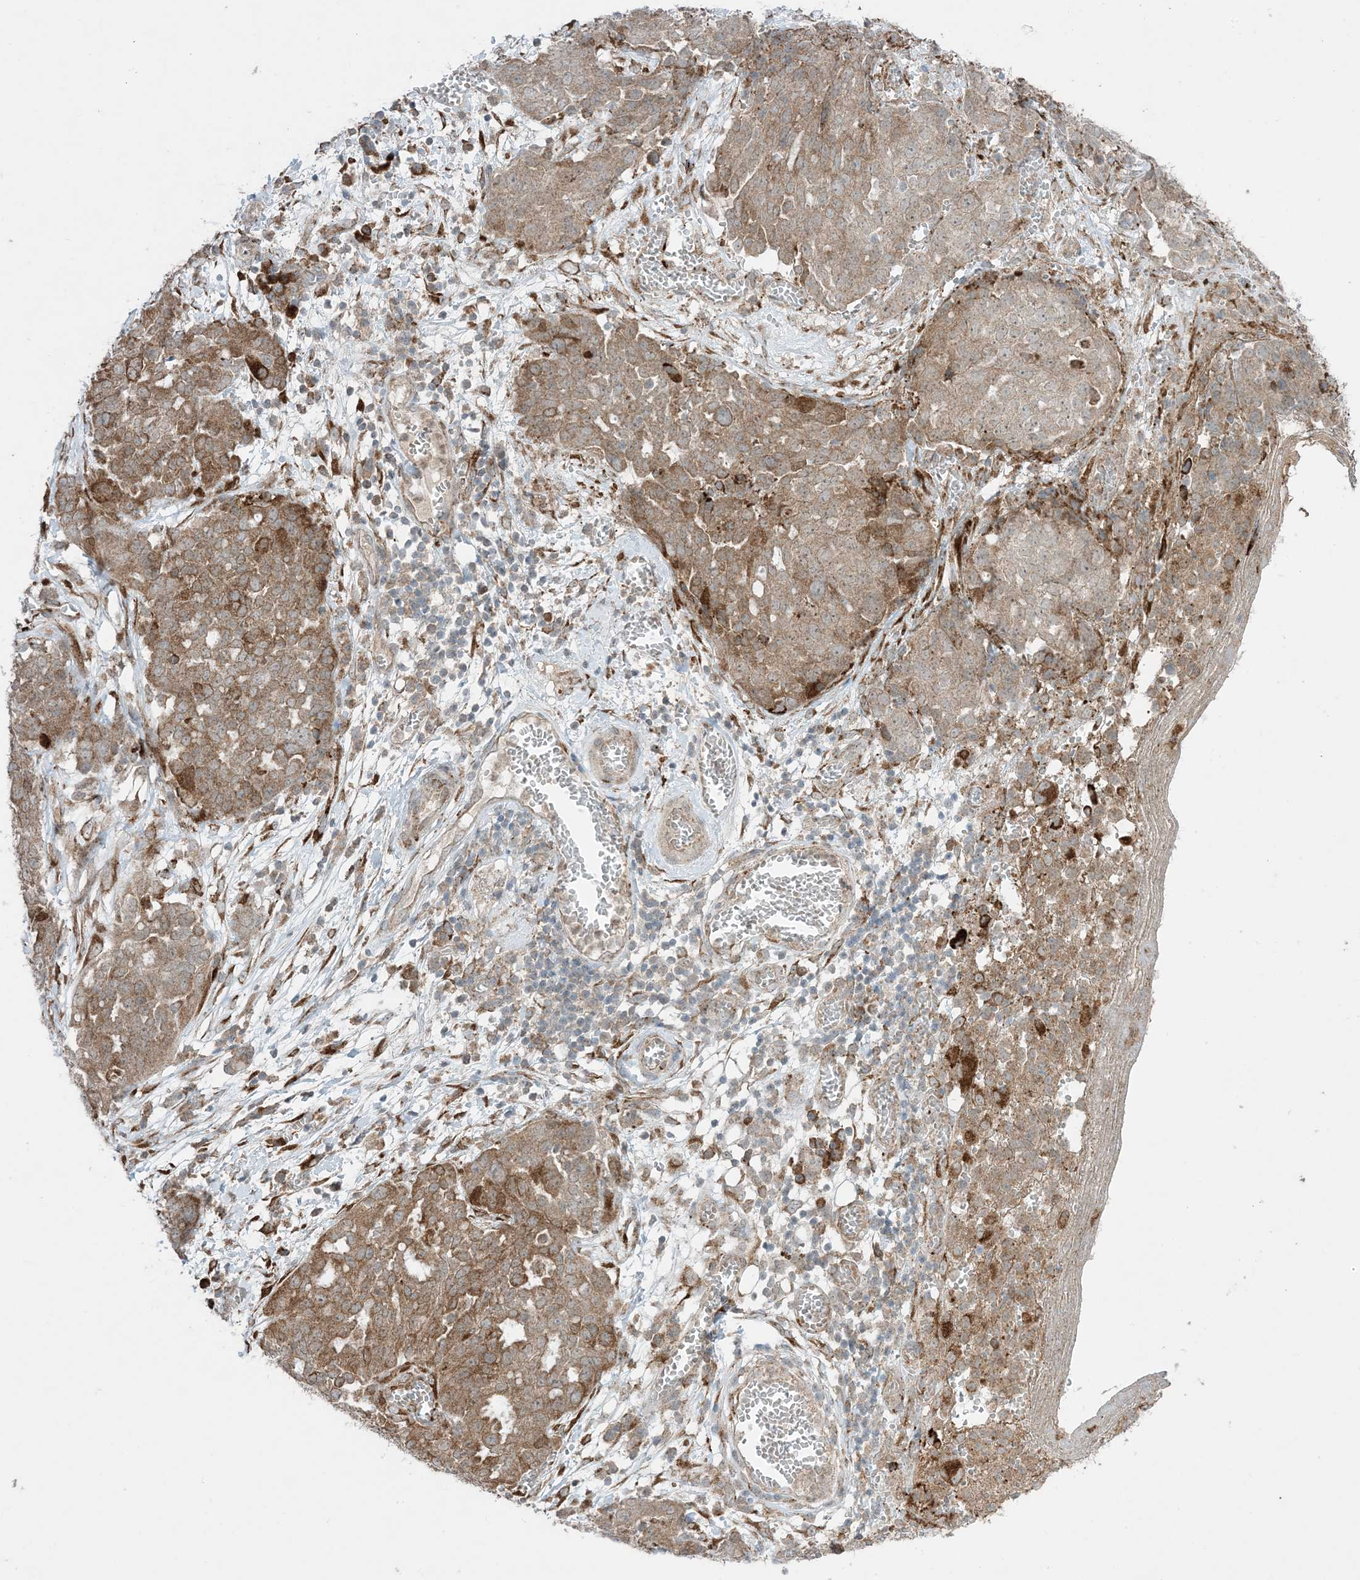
{"staining": {"intensity": "moderate", "quantity": ">75%", "location": "cytoplasmic/membranous"}, "tissue": "ovarian cancer", "cell_type": "Tumor cells", "image_type": "cancer", "snomed": [{"axis": "morphology", "description": "Cystadenocarcinoma, serous, NOS"}, {"axis": "topography", "description": "Soft tissue"}, {"axis": "topography", "description": "Ovary"}], "caption": "Approximately >75% of tumor cells in ovarian cancer (serous cystadenocarcinoma) display moderate cytoplasmic/membranous protein positivity as visualized by brown immunohistochemical staining.", "gene": "ODC1", "patient": {"sex": "female", "age": 57}}